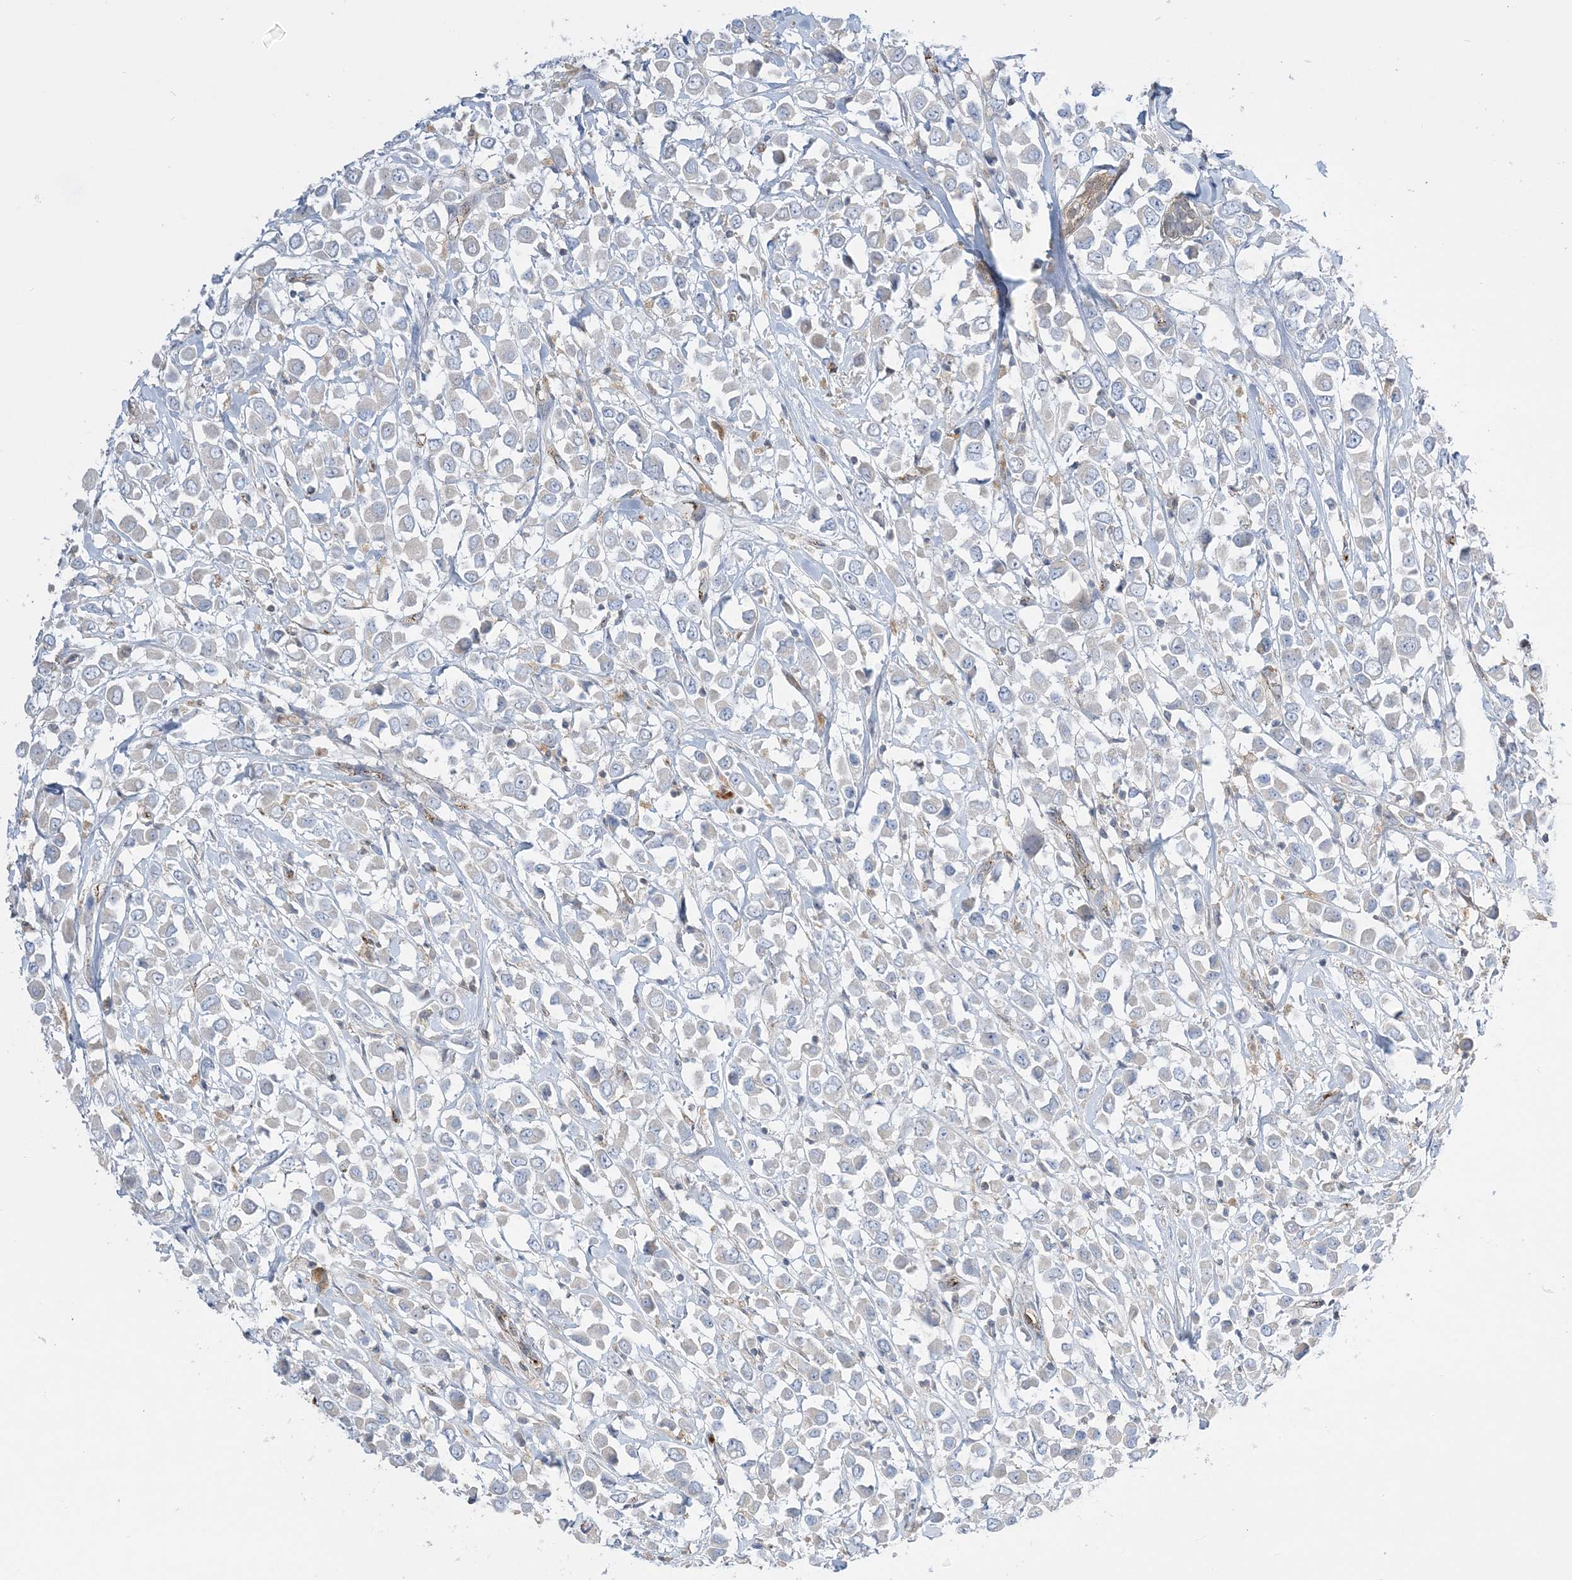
{"staining": {"intensity": "negative", "quantity": "none", "location": "none"}, "tissue": "breast cancer", "cell_type": "Tumor cells", "image_type": "cancer", "snomed": [{"axis": "morphology", "description": "Duct carcinoma"}, {"axis": "topography", "description": "Breast"}], "caption": "High power microscopy image of an immunohistochemistry (IHC) photomicrograph of breast cancer, revealing no significant positivity in tumor cells.", "gene": "INPP1", "patient": {"sex": "female", "age": 61}}